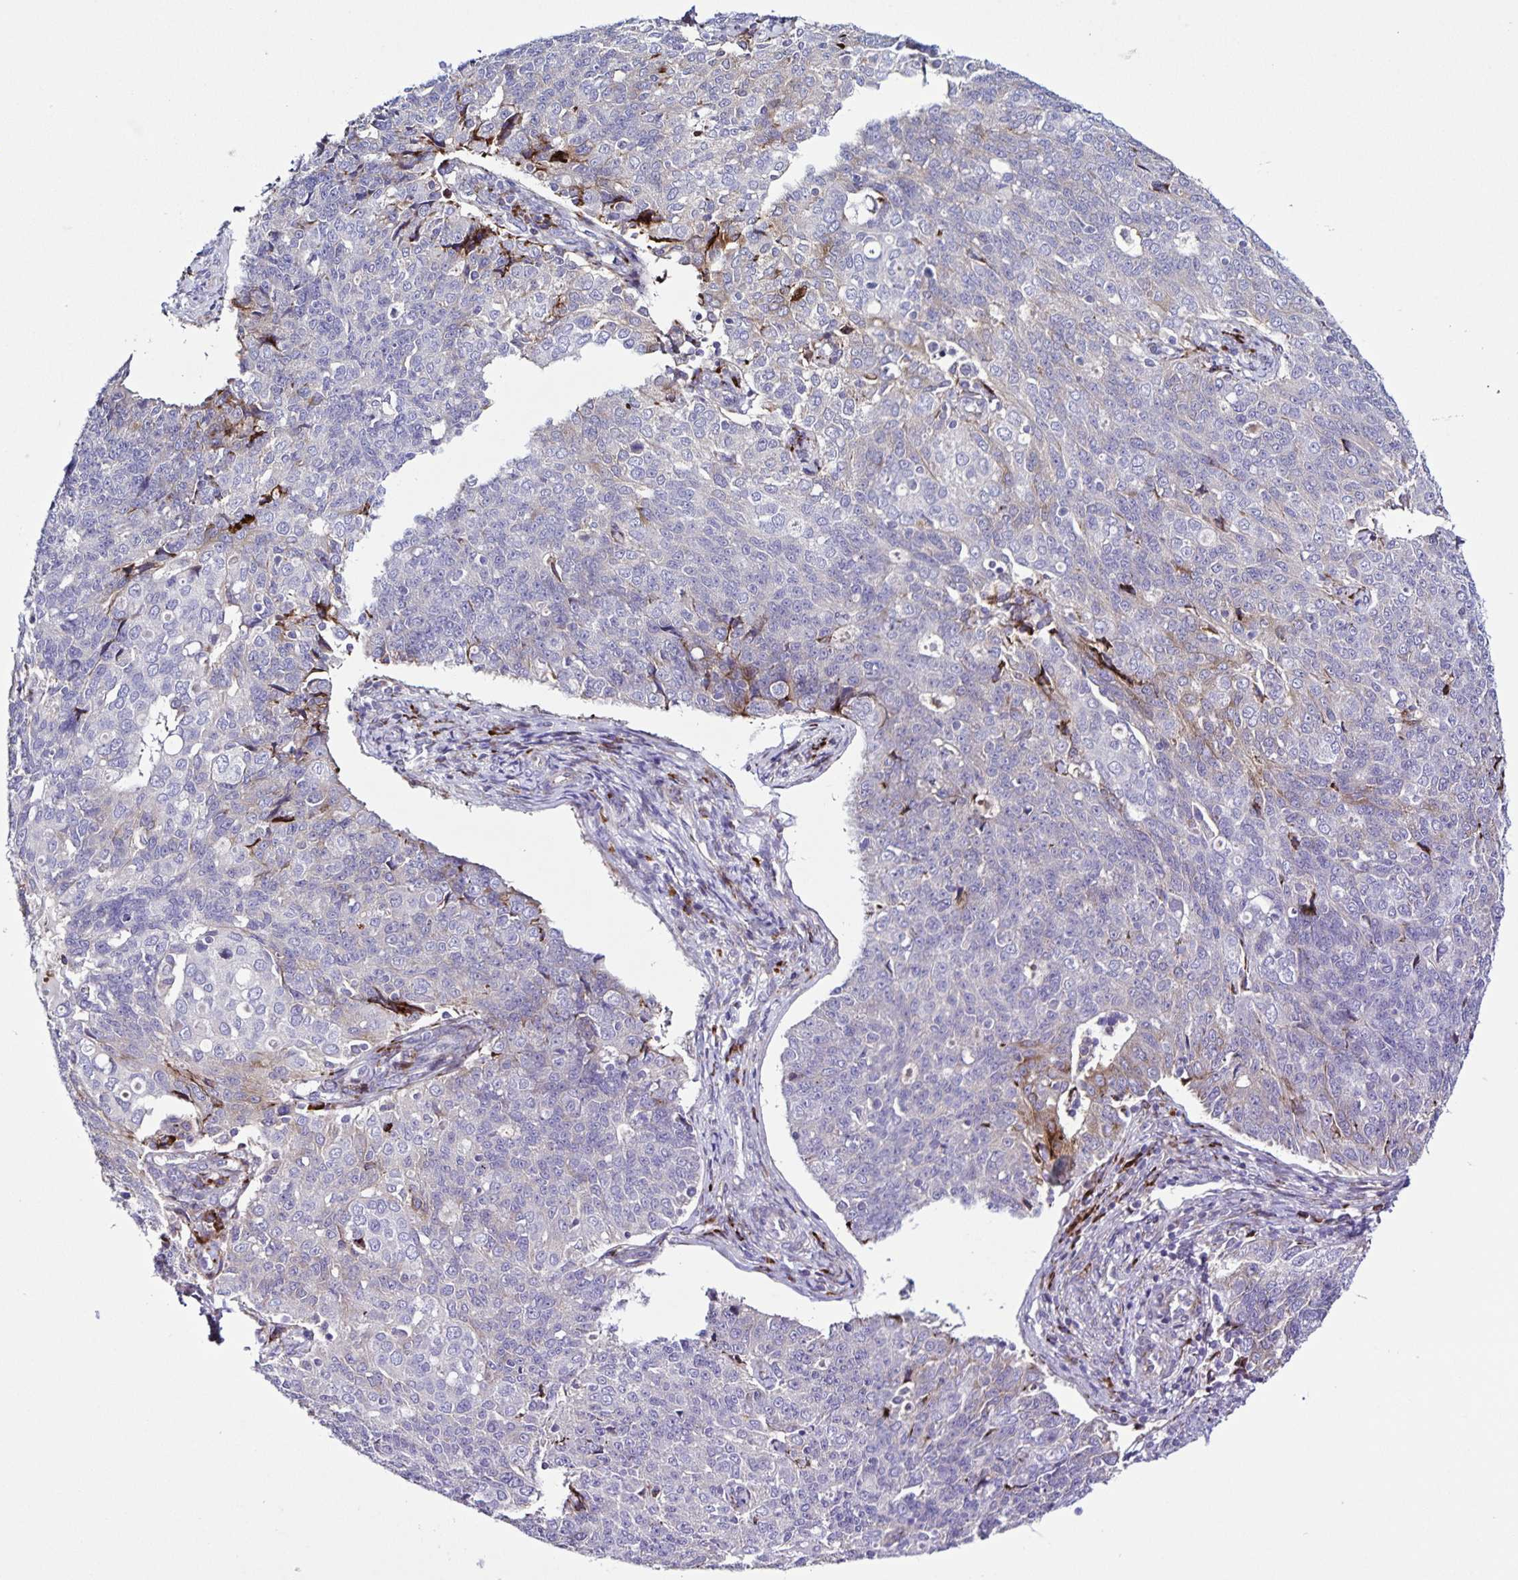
{"staining": {"intensity": "moderate", "quantity": "<25%", "location": "cytoplasmic/membranous"}, "tissue": "endometrial cancer", "cell_type": "Tumor cells", "image_type": "cancer", "snomed": [{"axis": "morphology", "description": "Adenocarcinoma, NOS"}, {"axis": "topography", "description": "Endometrium"}], "caption": "This histopathology image shows immunohistochemistry staining of human endometrial cancer, with low moderate cytoplasmic/membranous positivity in approximately <25% of tumor cells.", "gene": "OSBPL5", "patient": {"sex": "female", "age": 43}}